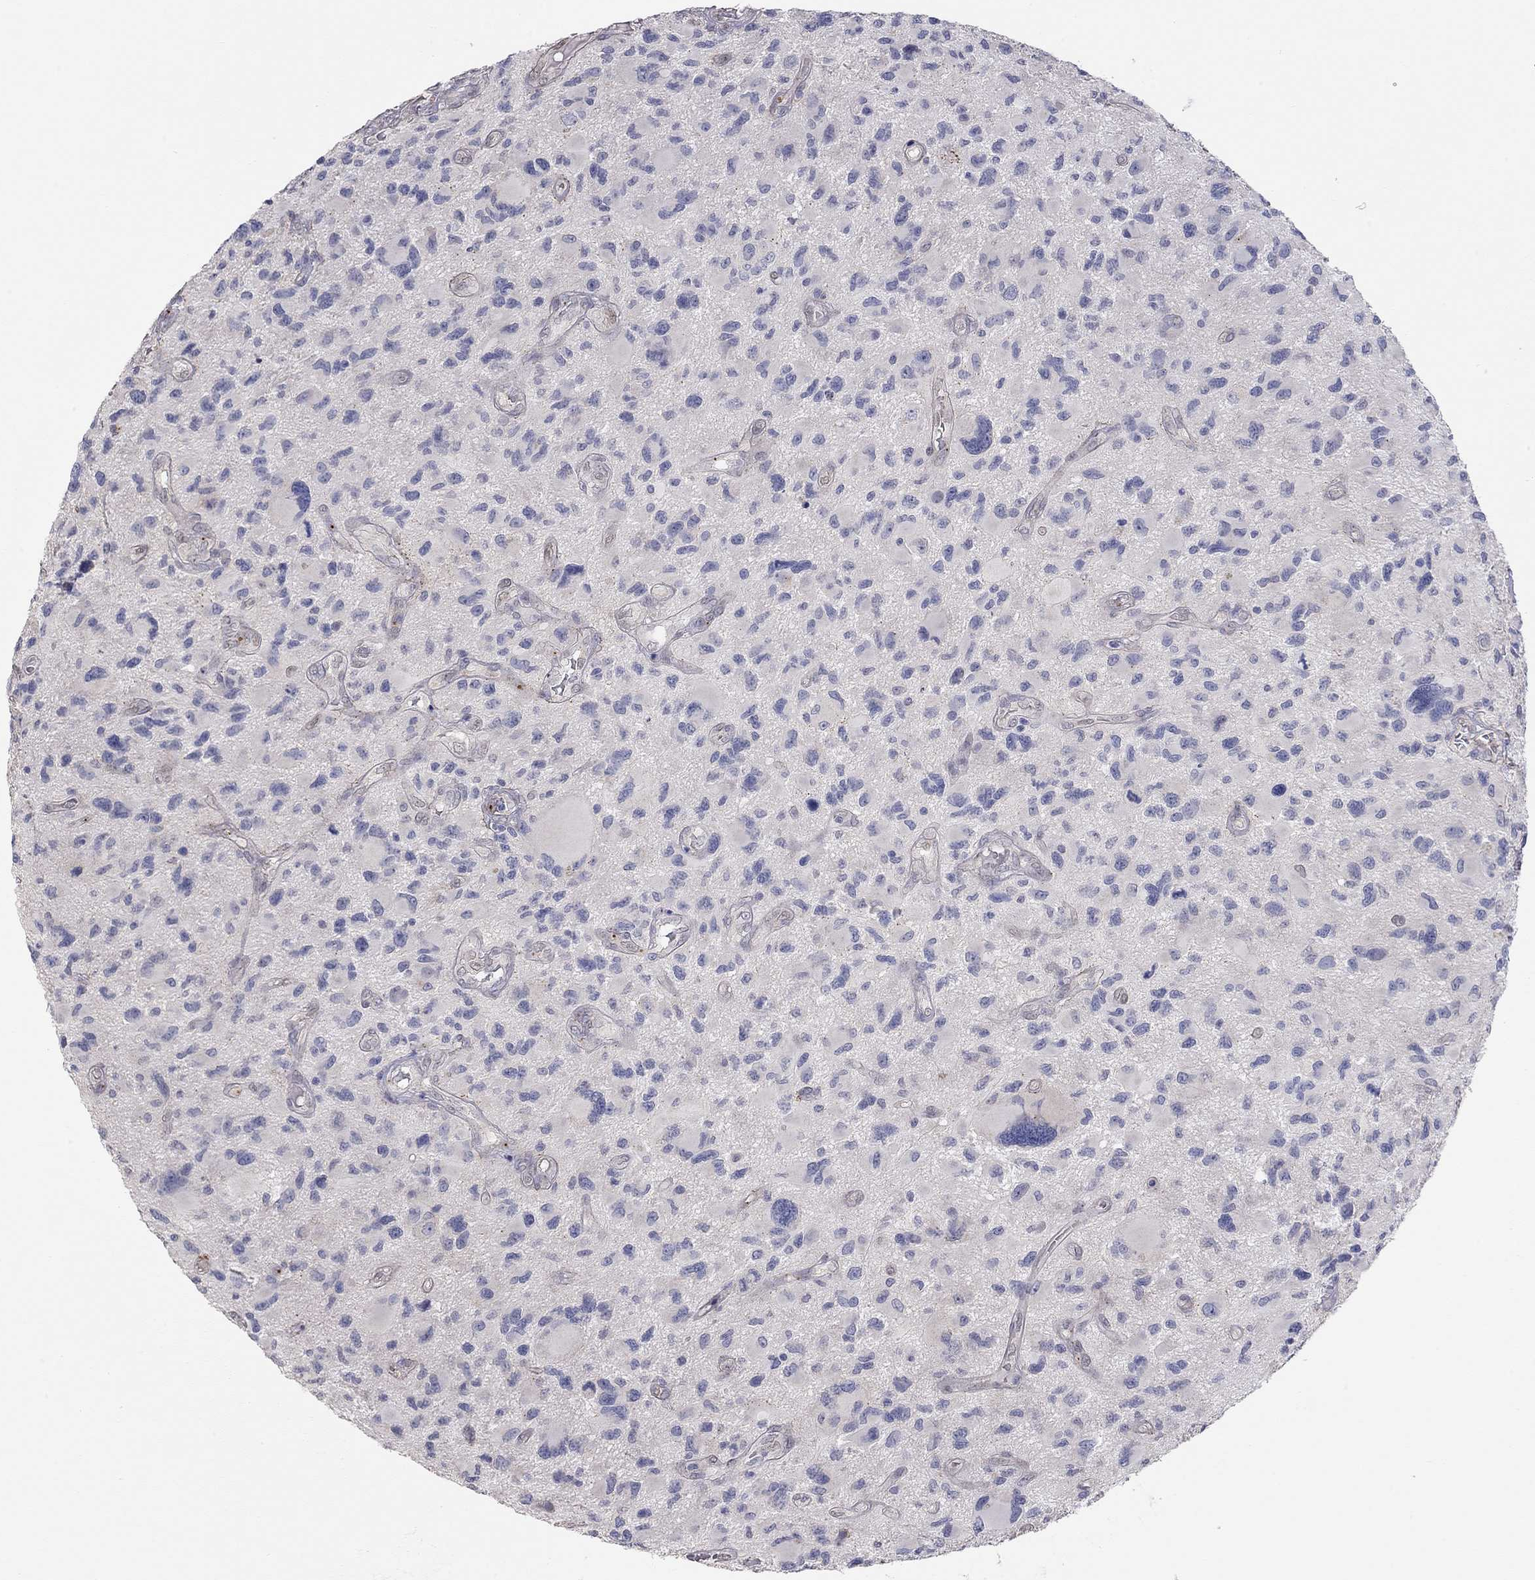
{"staining": {"intensity": "negative", "quantity": "none", "location": "none"}, "tissue": "glioma", "cell_type": "Tumor cells", "image_type": "cancer", "snomed": [{"axis": "morphology", "description": "Glioma, malignant, NOS"}, {"axis": "morphology", "description": "Glioma, malignant, High grade"}, {"axis": "topography", "description": "Brain"}], "caption": "Malignant glioma (high-grade) was stained to show a protein in brown. There is no significant staining in tumor cells.", "gene": "PAPSS2", "patient": {"sex": "female", "age": 71}}